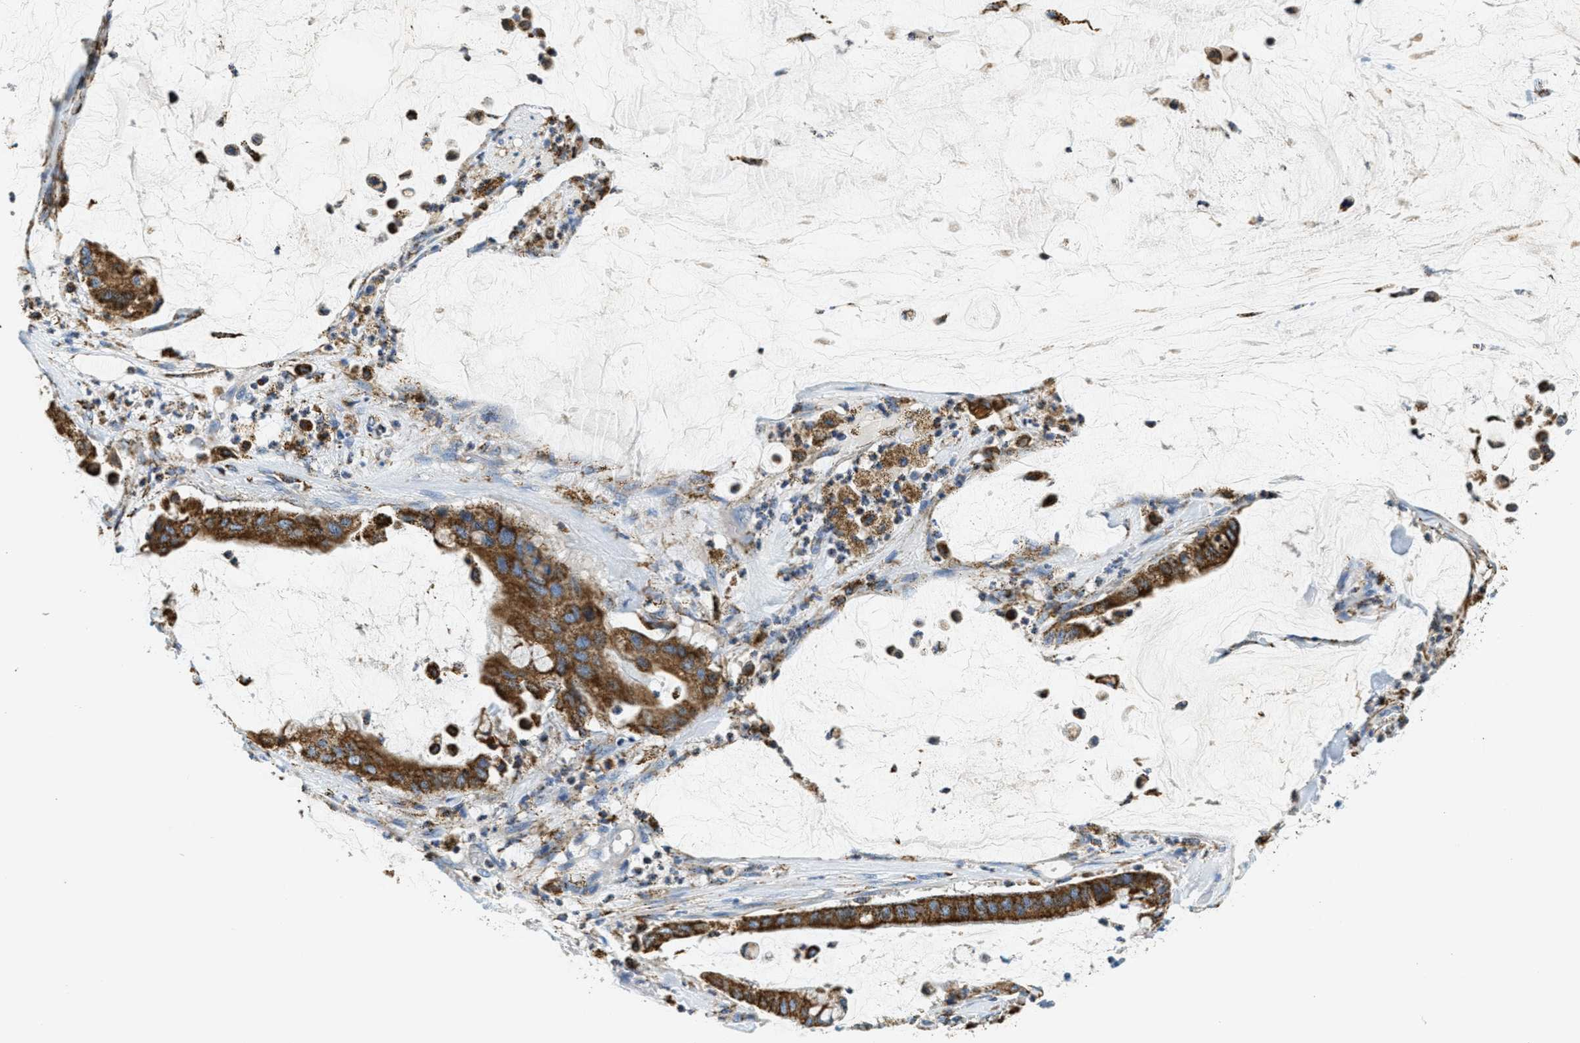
{"staining": {"intensity": "strong", "quantity": ">75%", "location": "cytoplasmic/membranous"}, "tissue": "pancreatic cancer", "cell_type": "Tumor cells", "image_type": "cancer", "snomed": [{"axis": "morphology", "description": "Adenocarcinoma, NOS"}, {"axis": "topography", "description": "Pancreas"}], "caption": "Immunohistochemical staining of pancreatic cancer (adenocarcinoma) shows high levels of strong cytoplasmic/membranous protein expression in about >75% of tumor cells. Using DAB (3,3'-diaminobenzidine) (brown) and hematoxylin (blue) stains, captured at high magnification using brightfield microscopy.", "gene": "HLCS", "patient": {"sex": "male", "age": 41}}